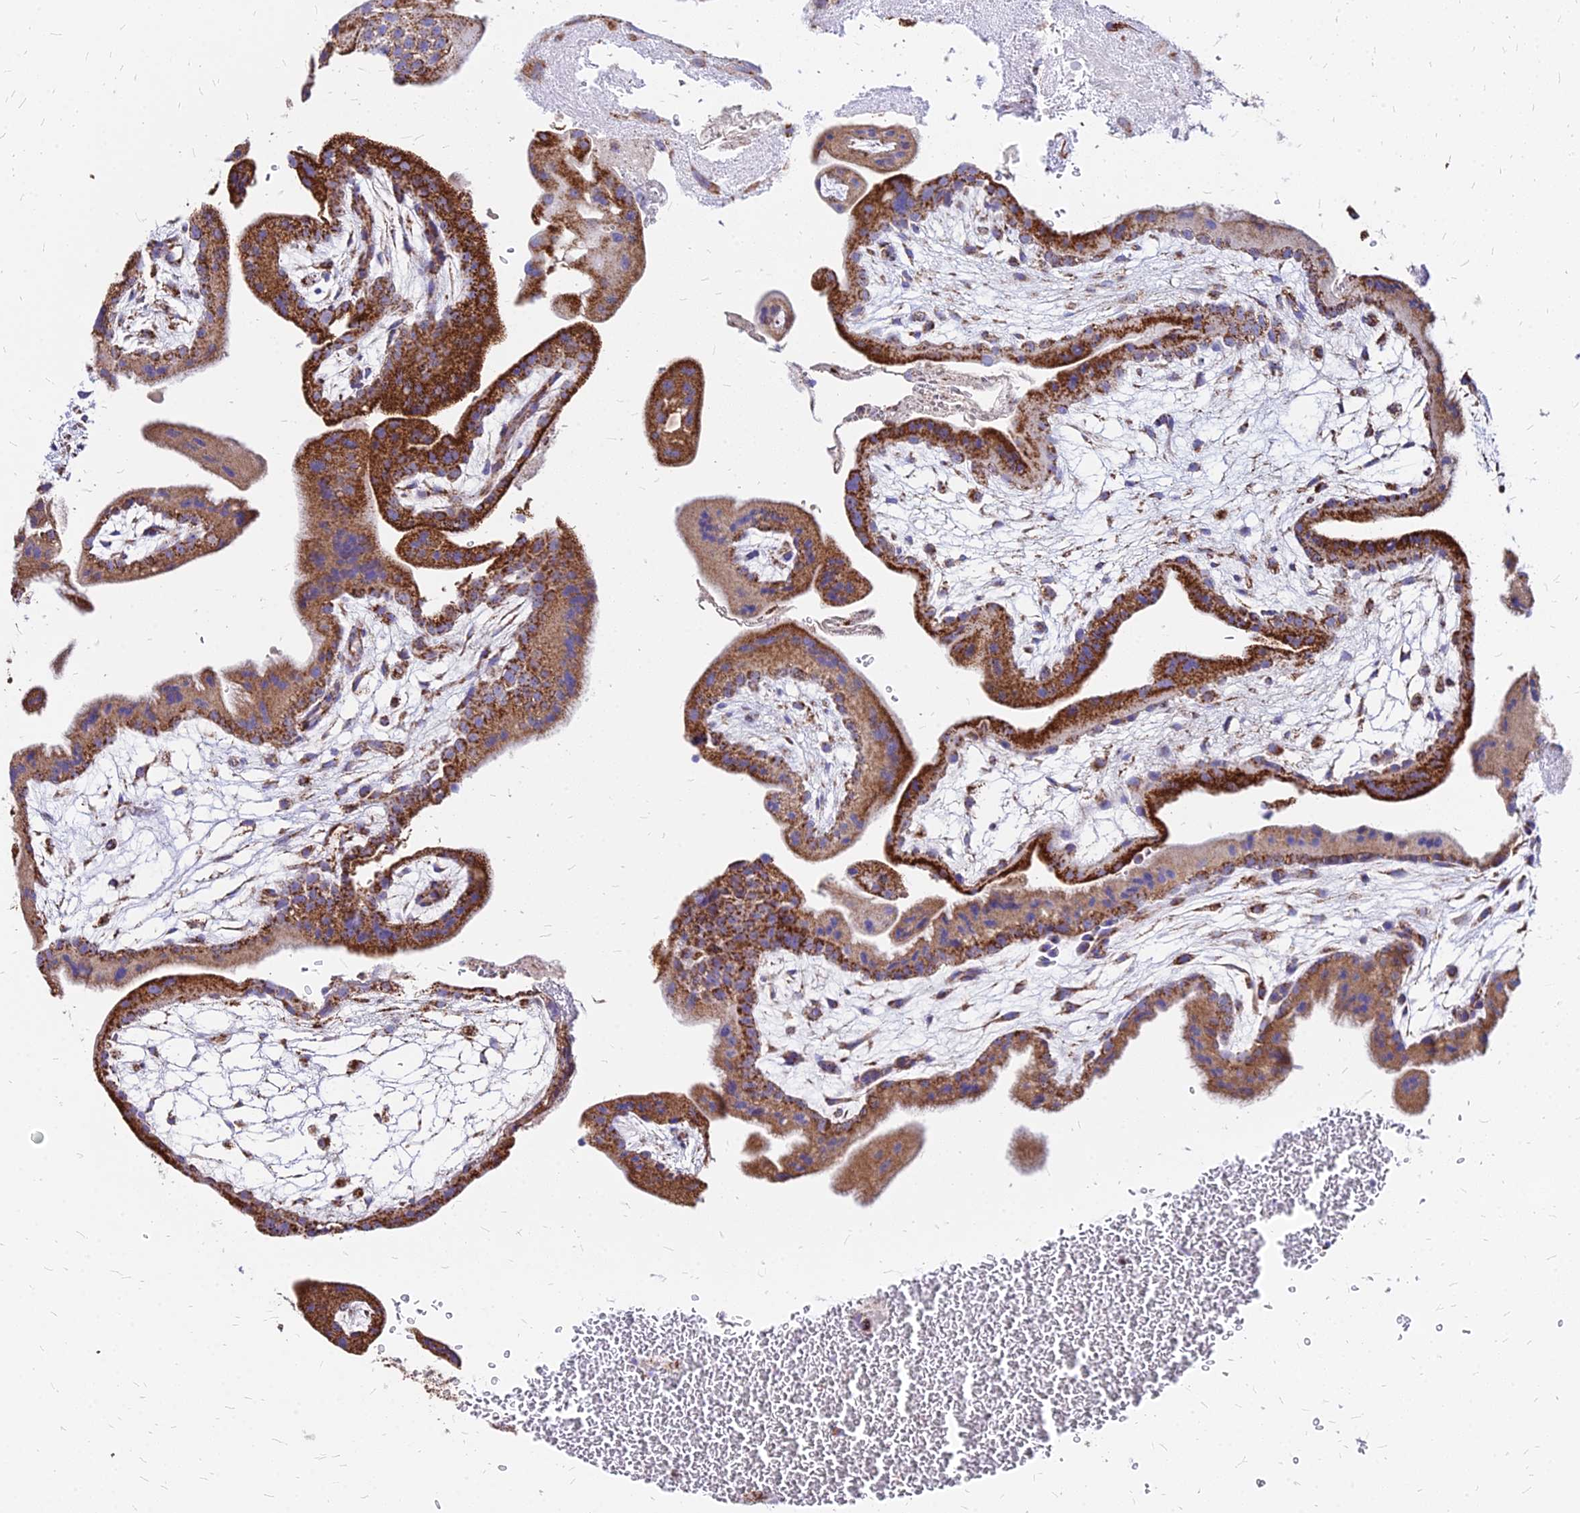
{"staining": {"intensity": "strong", "quantity": ">75%", "location": "cytoplasmic/membranous"}, "tissue": "placenta", "cell_type": "Decidual cells", "image_type": "normal", "snomed": [{"axis": "morphology", "description": "Normal tissue, NOS"}, {"axis": "topography", "description": "Placenta"}], "caption": "Protein expression analysis of benign human placenta reveals strong cytoplasmic/membranous positivity in approximately >75% of decidual cells. (IHC, brightfield microscopy, high magnification).", "gene": "DLD", "patient": {"sex": "female", "age": 35}}